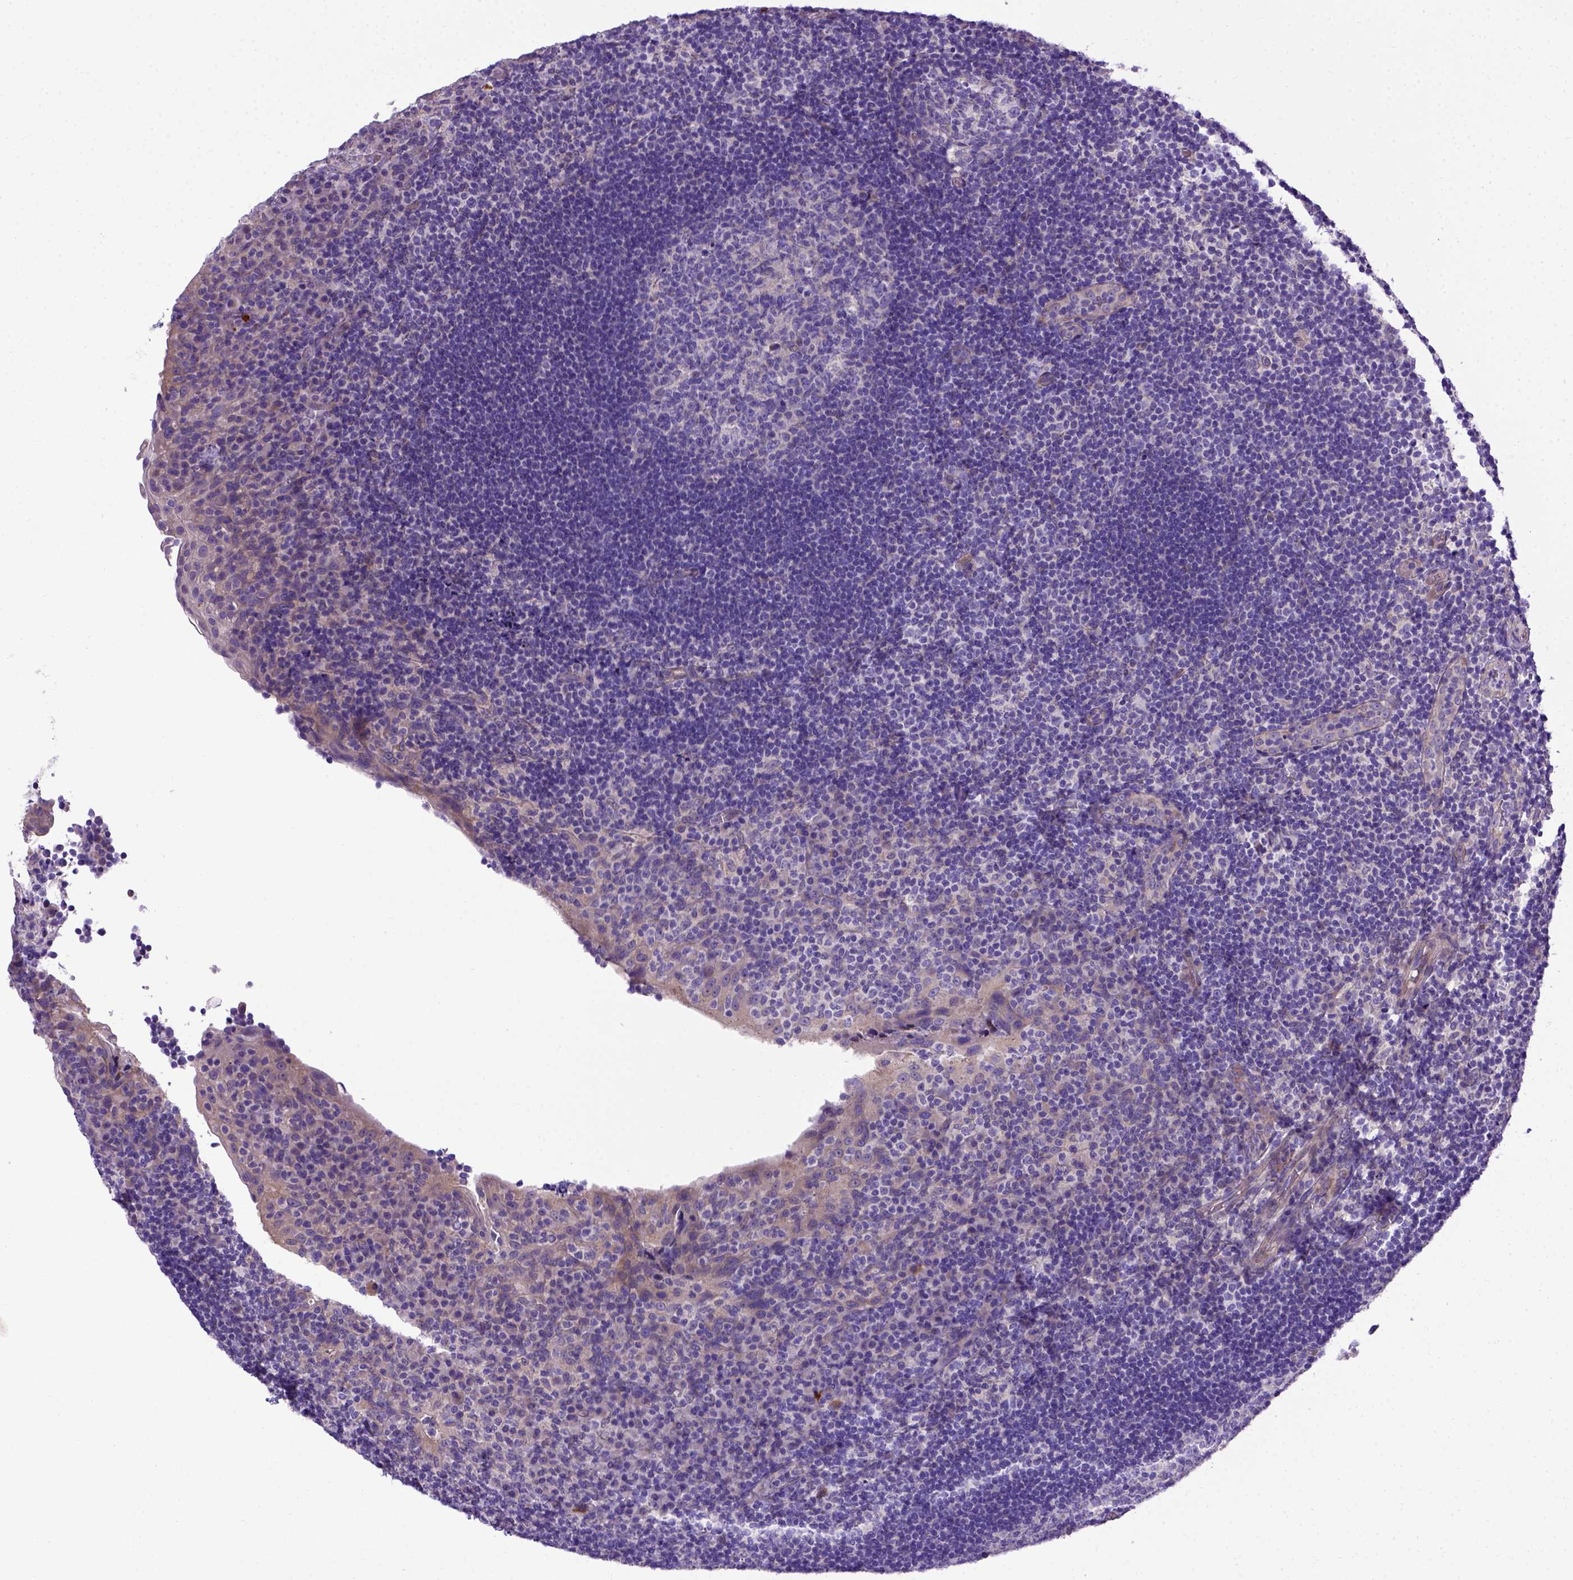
{"staining": {"intensity": "negative", "quantity": "none", "location": "none"}, "tissue": "tonsil", "cell_type": "Germinal center cells", "image_type": "normal", "snomed": [{"axis": "morphology", "description": "Normal tissue, NOS"}, {"axis": "topography", "description": "Tonsil"}], "caption": "Germinal center cells show no significant expression in benign tonsil.", "gene": "ADAM12", "patient": {"sex": "male", "age": 17}}